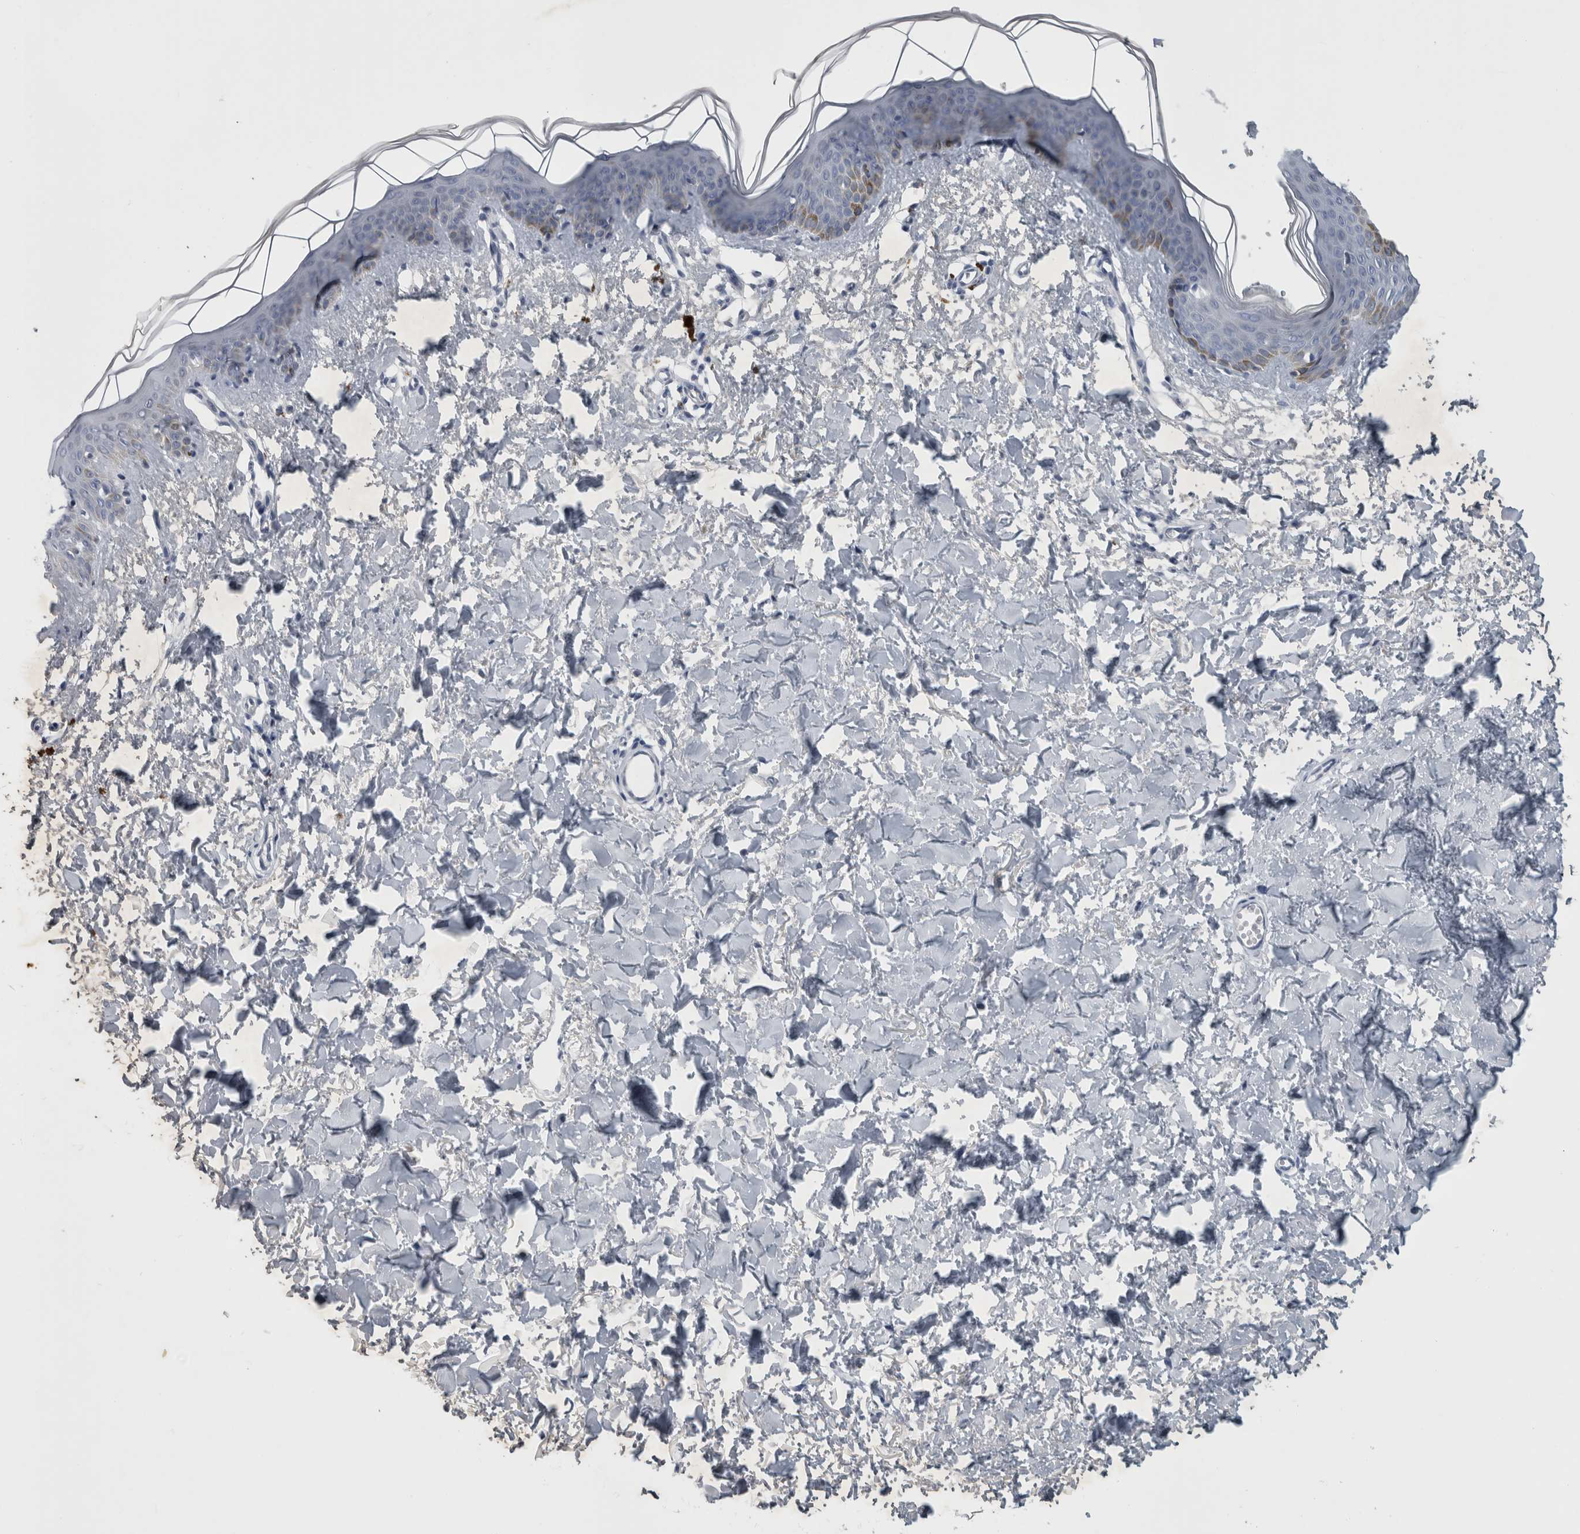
{"staining": {"intensity": "negative", "quantity": "none", "location": "none"}, "tissue": "skin", "cell_type": "Fibroblasts", "image_type": "normal", "snomed": [{"axis": "morphology", "description": "Normal tissue, NOS"}, {"axis": "topography", "description": "Skin"}], "caption": "High power microscopy micrograph of an immunohistochemistry photomicrograph of normal skin, revealing no significant expression in fibroblasts.", "gene": "FXYD7", "patient": {"sex": "female", "age": 46}}